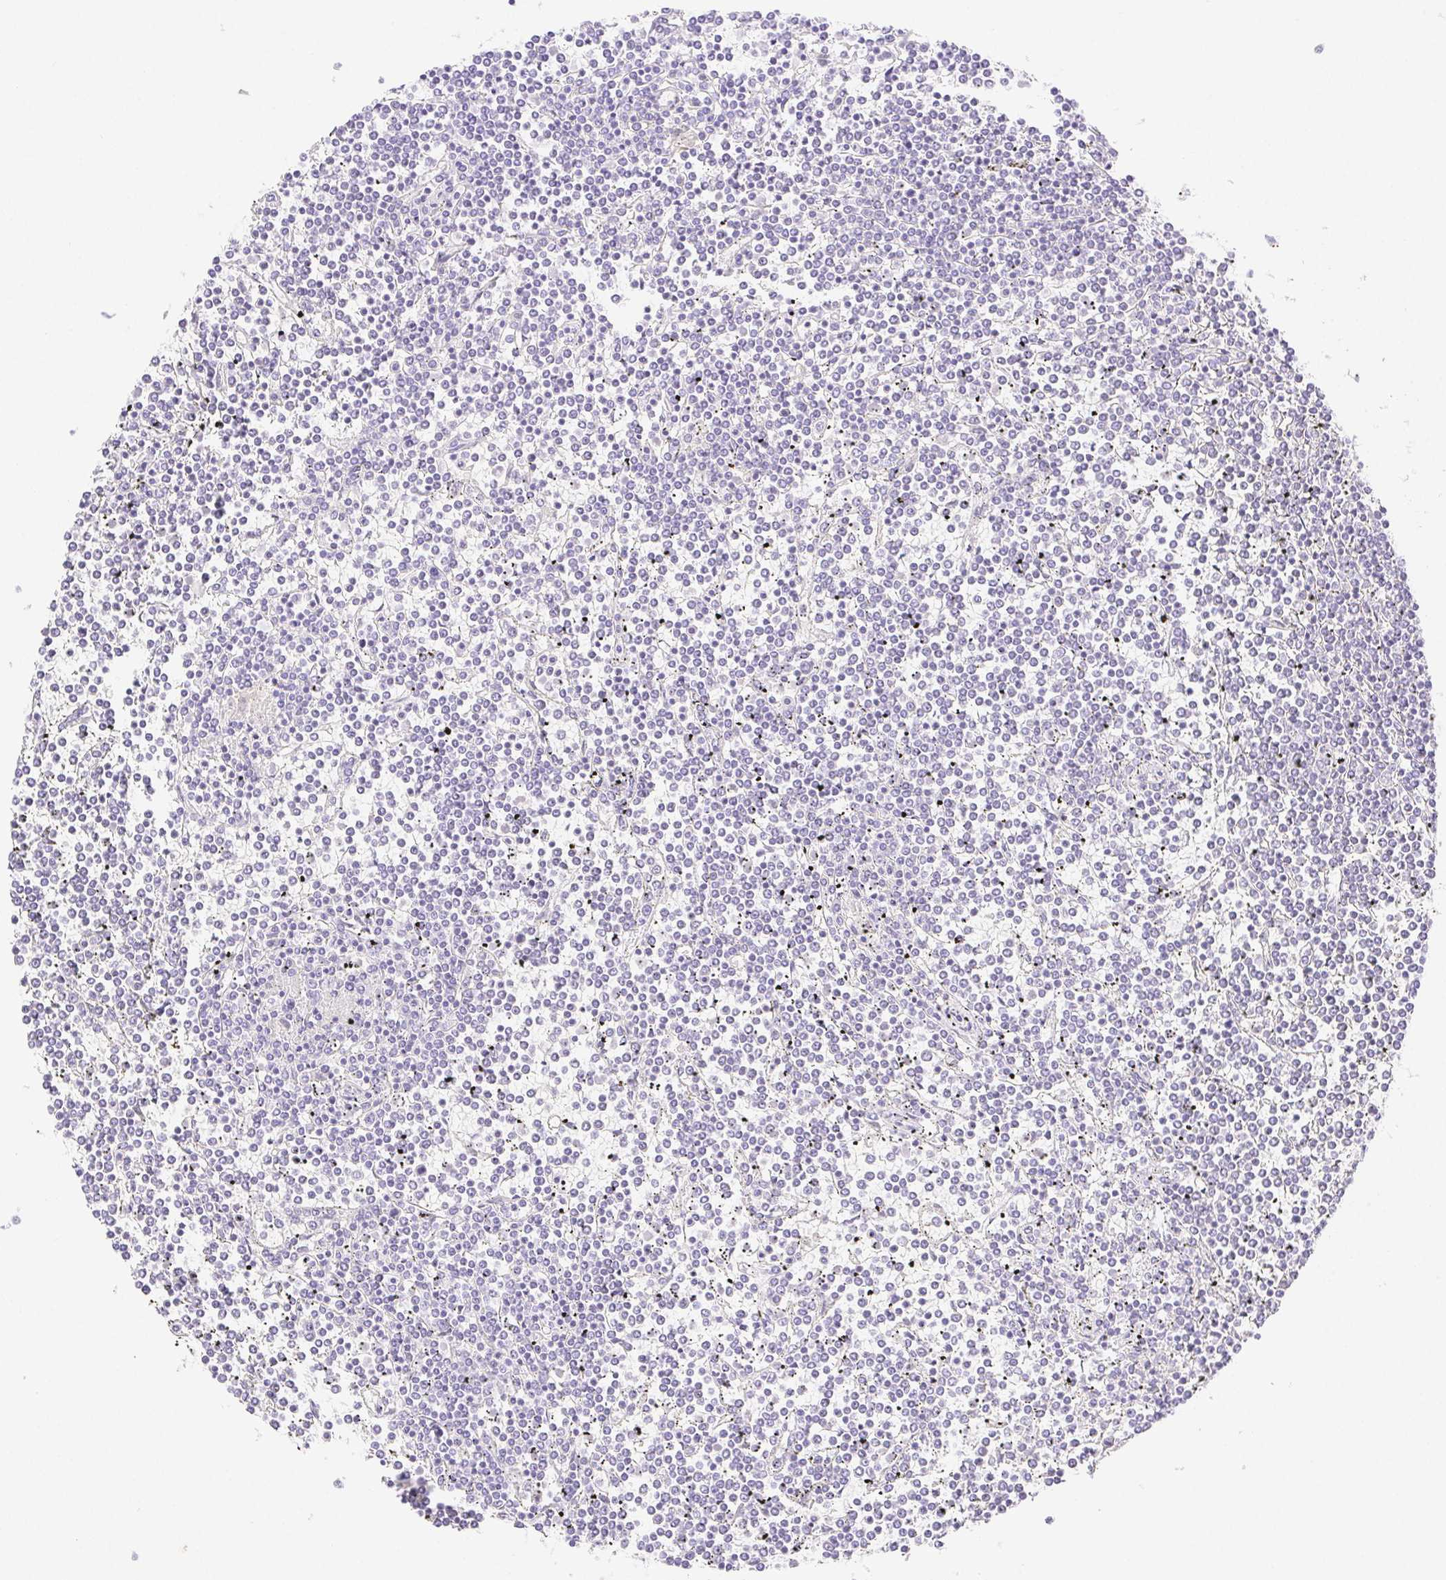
{"staining": {"intensity": "negative", "quantity": "none", "location": "none"}, "tissue": "lymphoma", "cell_type": "Tumor cells", "image_type": "cancer", "snomed": [{"axis": "morphology", "description": "Malignant lymphoma, non-Hodgkin's type, Low grade"}, {"axis": "topography", "description": "Spleen"}], "caption": "Tumor cells are negative for protein expression in human malignant lymphoma, non-Hodgkin's type (low-grade).", "gene": "SPACA4", "patient": {"sex": "female", "age": 19}}